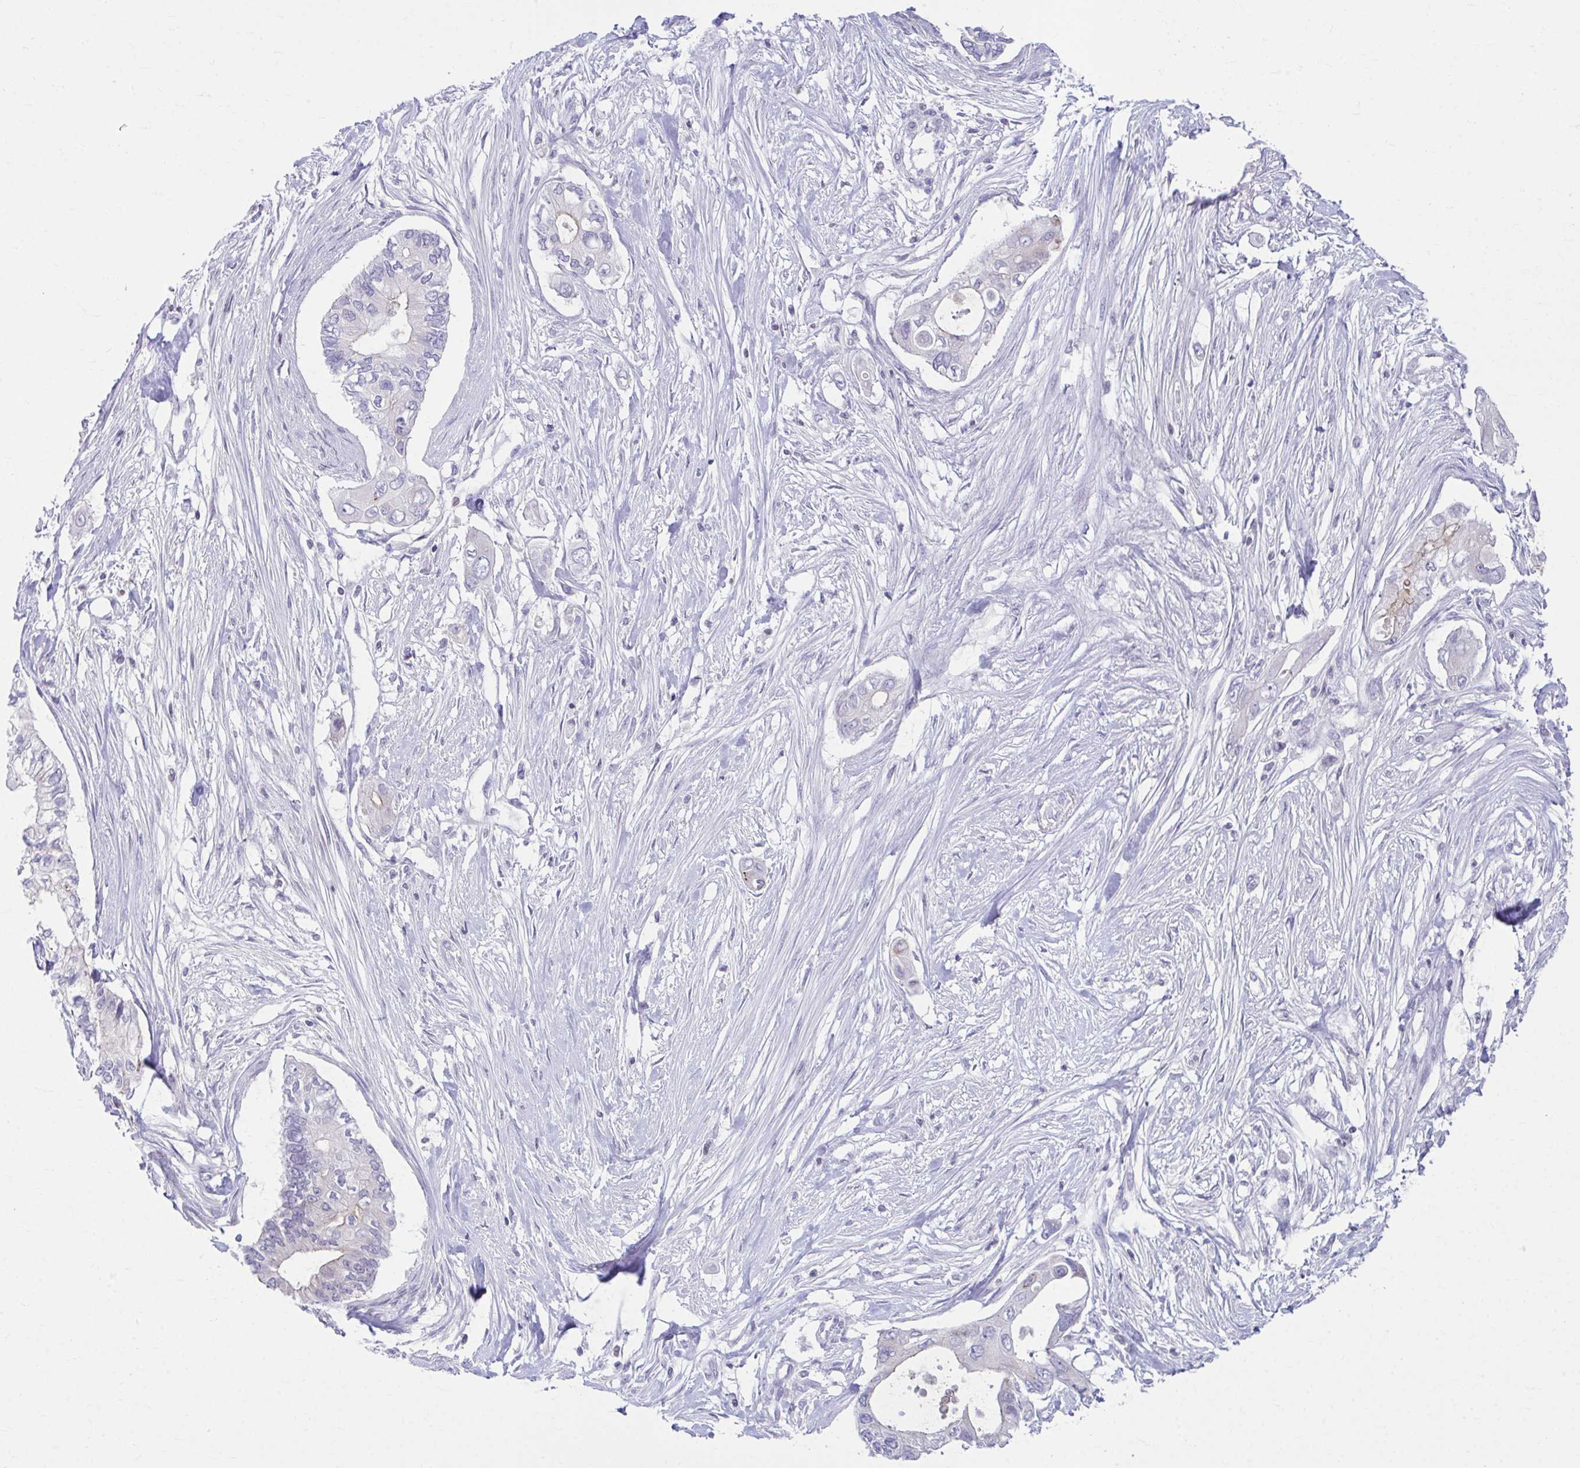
{"staining": {"intensity": "negative", "quantity": "none", "location": "none"}, "tissue": "pancreatic cancer", "cell_type": "Tumor cells", "image_type": "cancer", "snomed": [{"axis": "morphology", "description": "Adenocarcinoma, NOS"}, {"axis": "topography", "description": "Pancreas"}], "caption": "Immunohistochemistry histopathology image of neoplastic tissue: human pancreatic cancer (adenocarcinoma) stained with DAB reveals no significant protein expression in tumor cells. (DAB IHC with hematoxylin counter stain).", "gene": "OR7A5", "patient": {"sex": "female", "age": 63}}